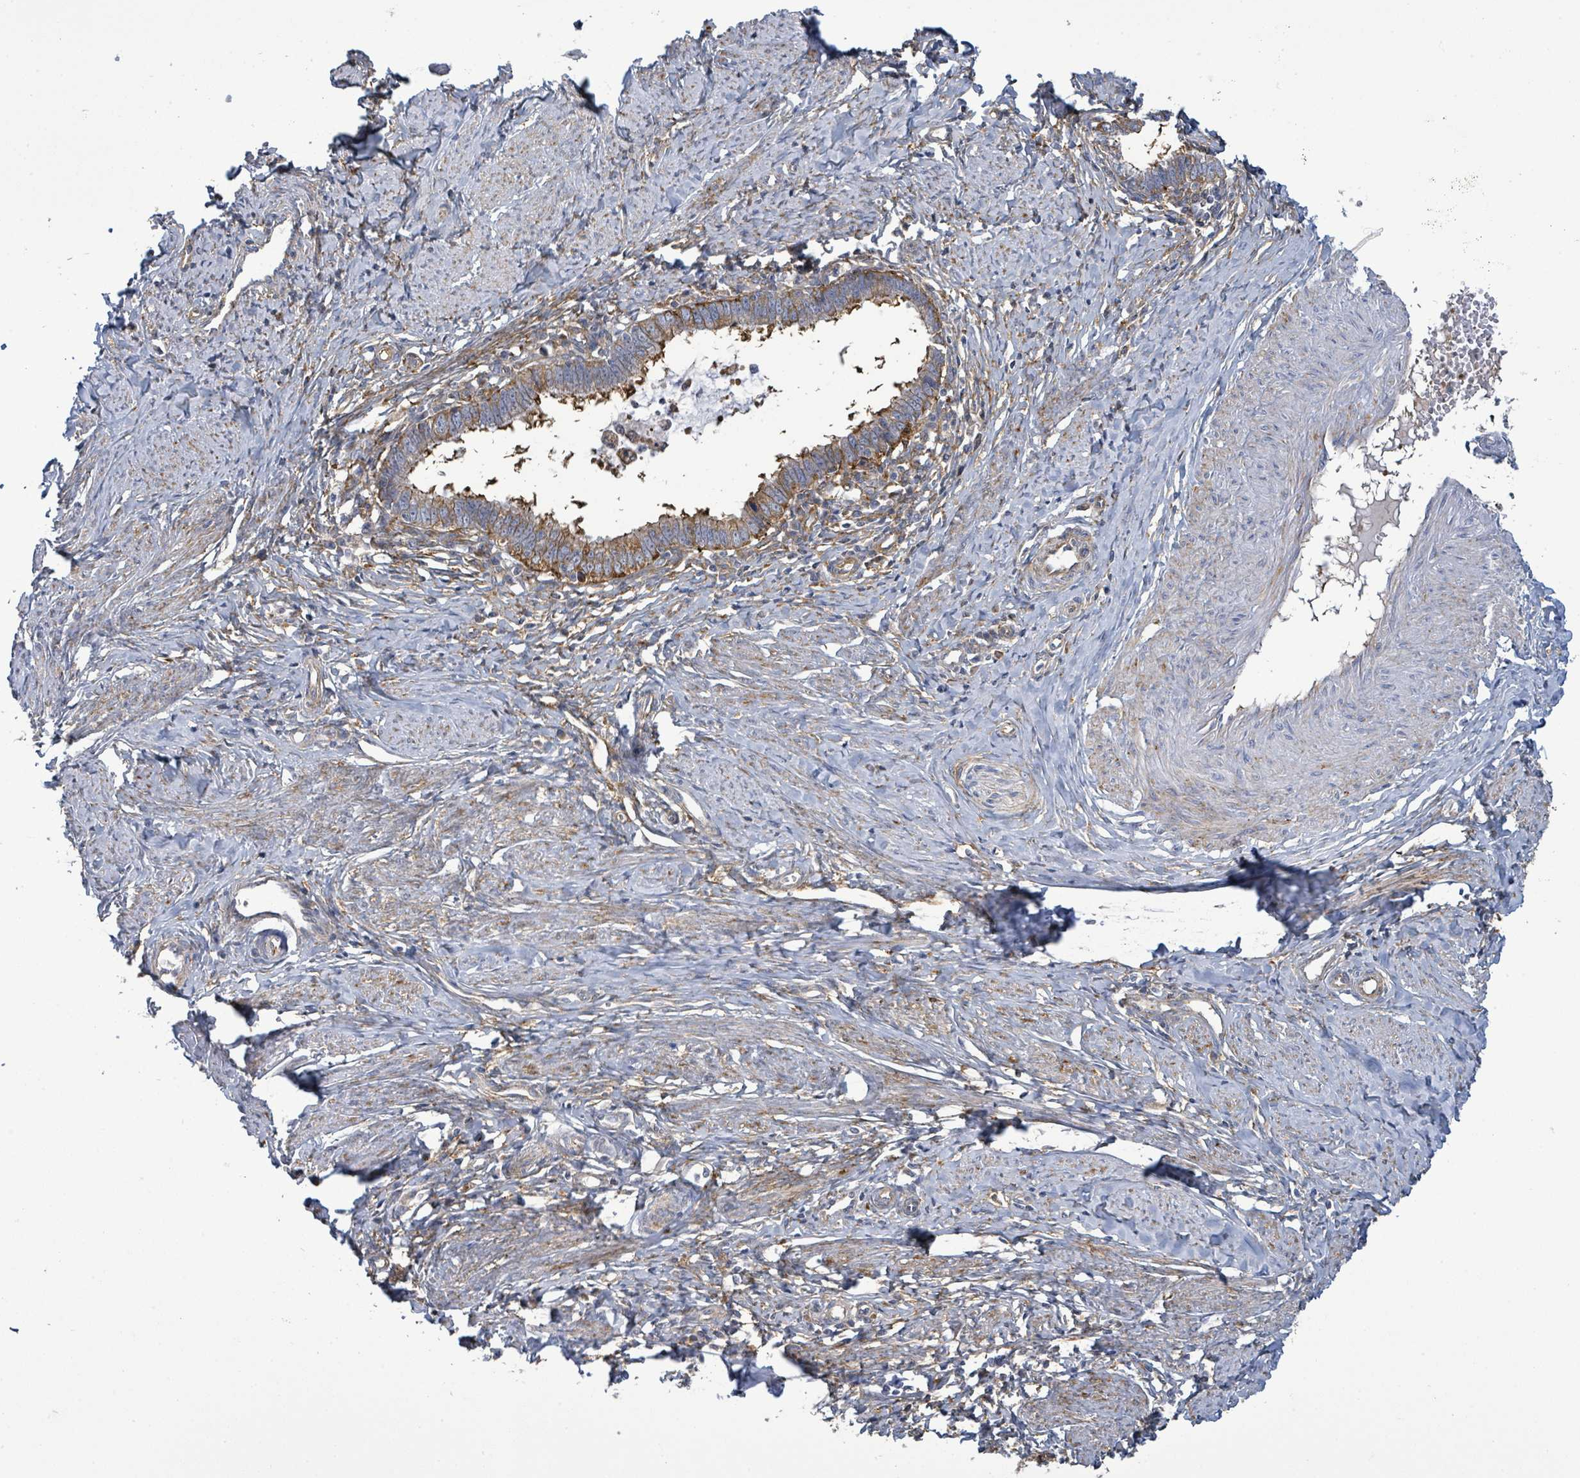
{"staining": {"intensity": "moderate", "quantity": "25%-75%", "location": "cytoplasmic/membranous"}, "tissue": "cervical cancer", "cell_type": "Tumor cells", "image_type": "cancer", "snomed": [{"axis": "morphology", "description": "Adenocarcinoma, NOS"}, {"axis": "topography", "description": "Cervix"}], "caption": "Cervical cancer (adenocarcinoma) stained with a brown dye reveals moderate cytoplasmic/membranous positive positivity in approximately 25%-75% of tumor cells.", "gene": "EGFL7", "patient": {"sex": "female", "age": 36}}